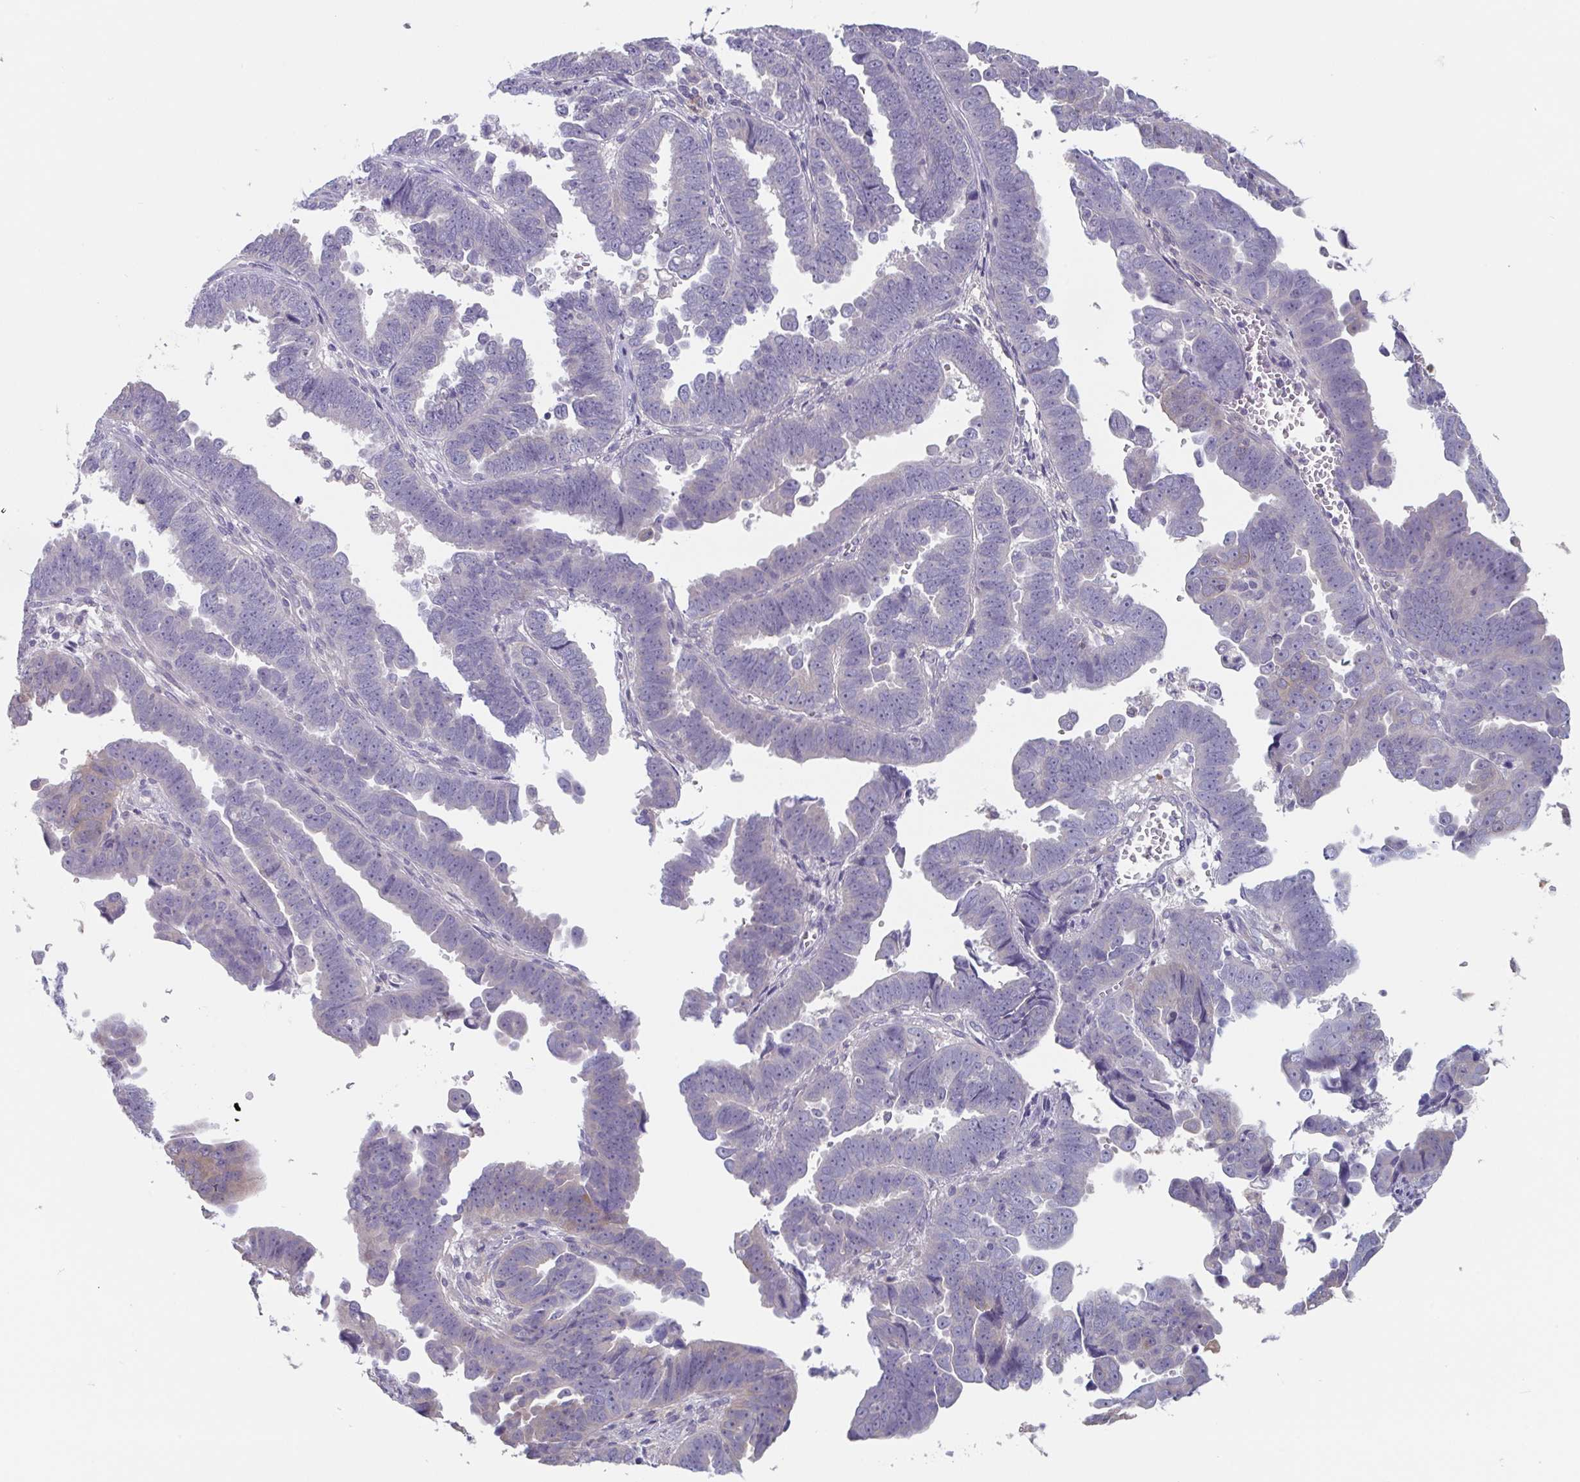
{"staining": {"intensity": "negative", "quantity": "none", "location": "none"}, "tissue": "endometrial cancer", "cell_type": "Tumor cells", "image_type": "cancer", "snomed": [{"axis": "morphology", "description": "Adenocarcinoma, NOS"}, {"axis": "topography", "description": "Endometrium"}], "caption": "A histopathology image of human endometrial adenocarcinoma is negative for staining in tumor cells. Brightfield microscopy of immunohistochemistry stained with DAB (brown) and hematoxylin (blue), captured at high magnification.", "gene": "PTPRD", "patient": {"sex": "female", "age": 75}}